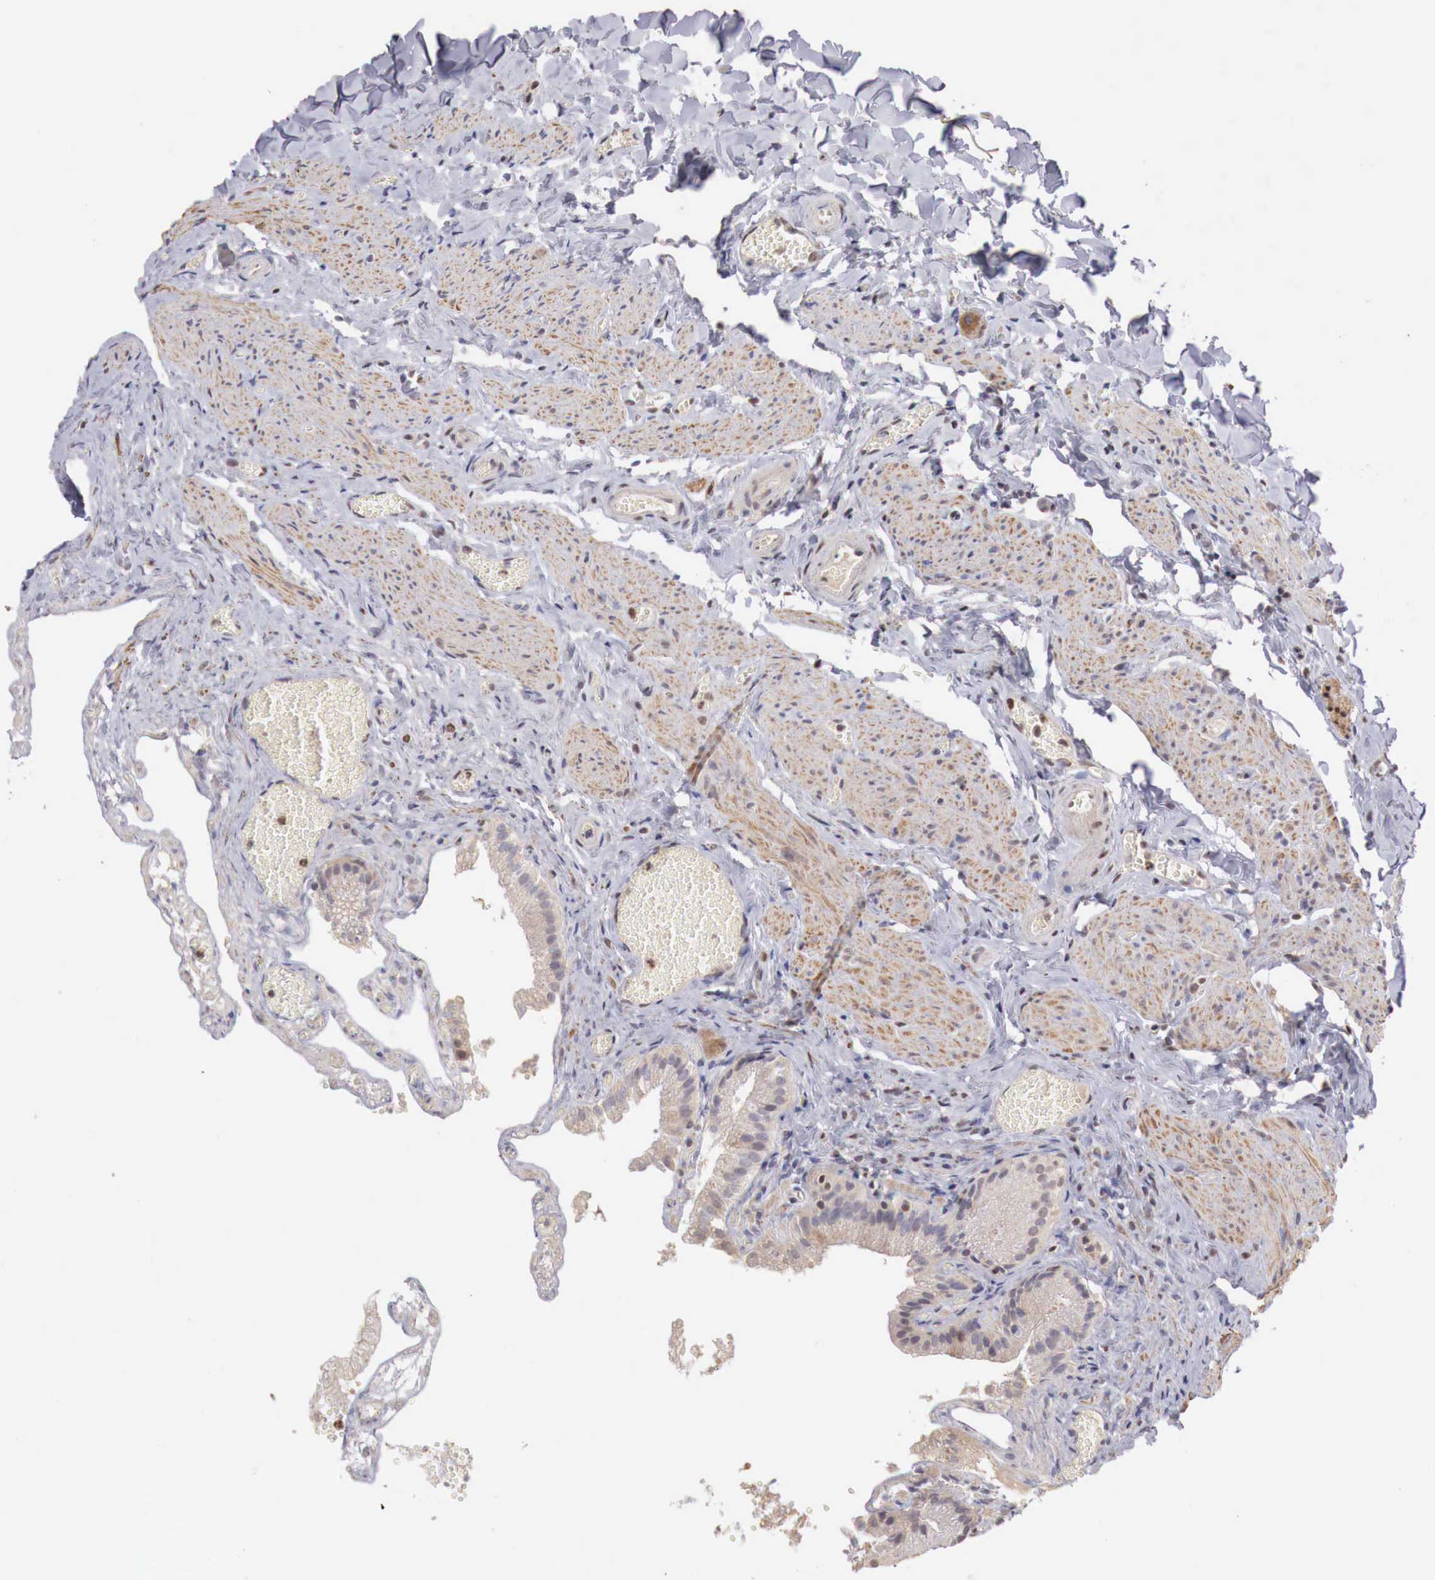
{"staining": {"intensity": "weak", "quantity": ">75%", "location": "cytoplasmic/membranous"}, "tissue": "gallbladder", "cell_type": "Glandular cells", "image_type": "normal", "snomed": [{"axis": "morphology", "description": "Normal tissue, NOS"}, {"axis": "topography", "description": "Gallbladder"}], "caption": "Brown immunohistochemical staining in unremarkable gallbladder exhibits weak cytoplasmic/membranous positivity in approximately >75% of glandular cells.", "gene": "TBC1D9", "patient": {"sex": "female", "age": 44}}